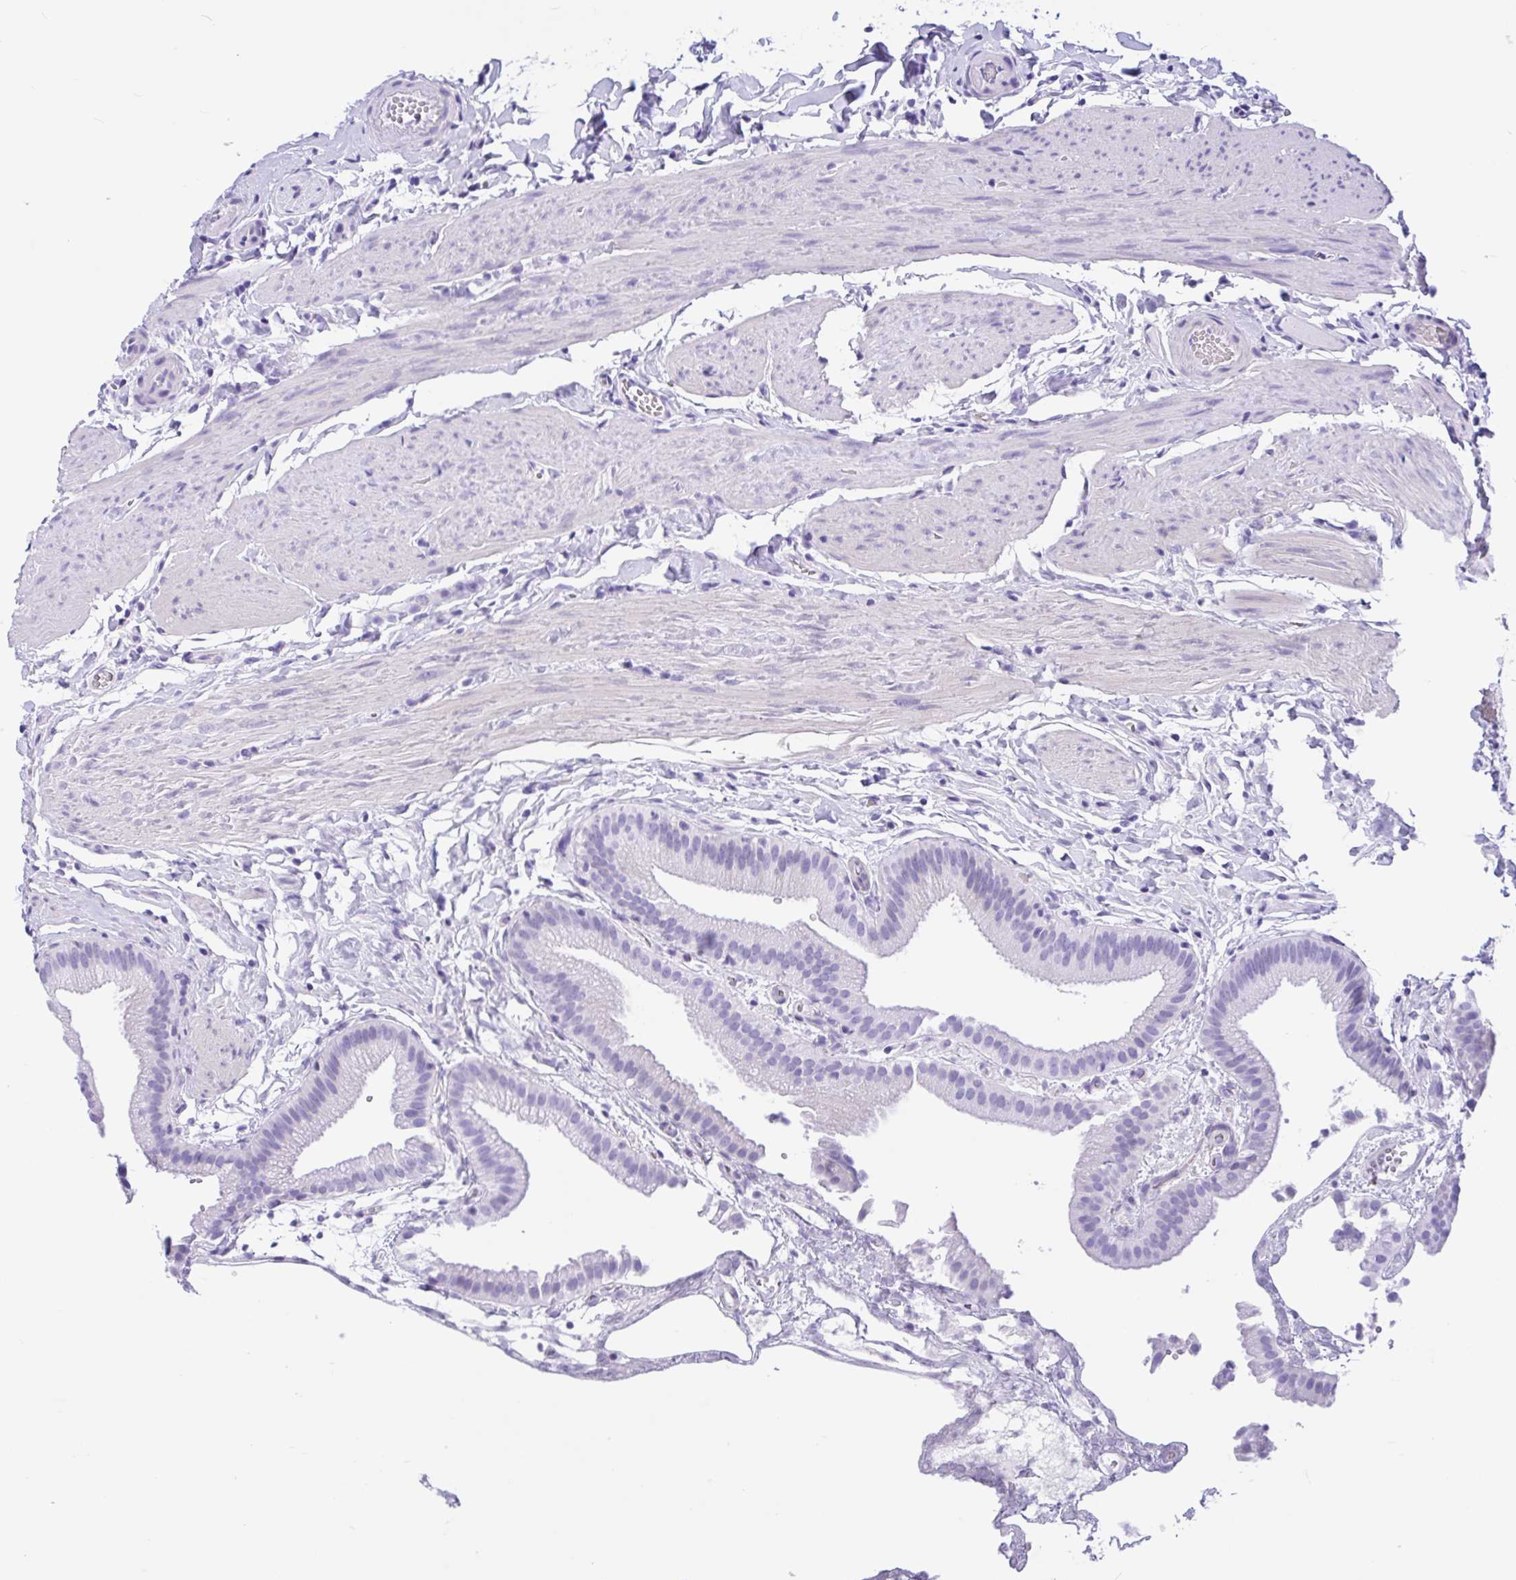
{"staining": {"intensity": "negative", "quantity": "none", "location": "none"}, "tissue": "gallbladder", "cell_type": "Glandular cells", "image_type": "normal", "snomed": [{"axis": "morphology", "description": "Normal tissue, NOS"}, {"axis": "topography", "description": "Gallbladder"}], "caption": "Immunohistochemical staining of normal gallbladder demonstrates no significant expression in glandular cells.", "gene": "IAPP", "patient": {"sex": "female", "age": 63}}